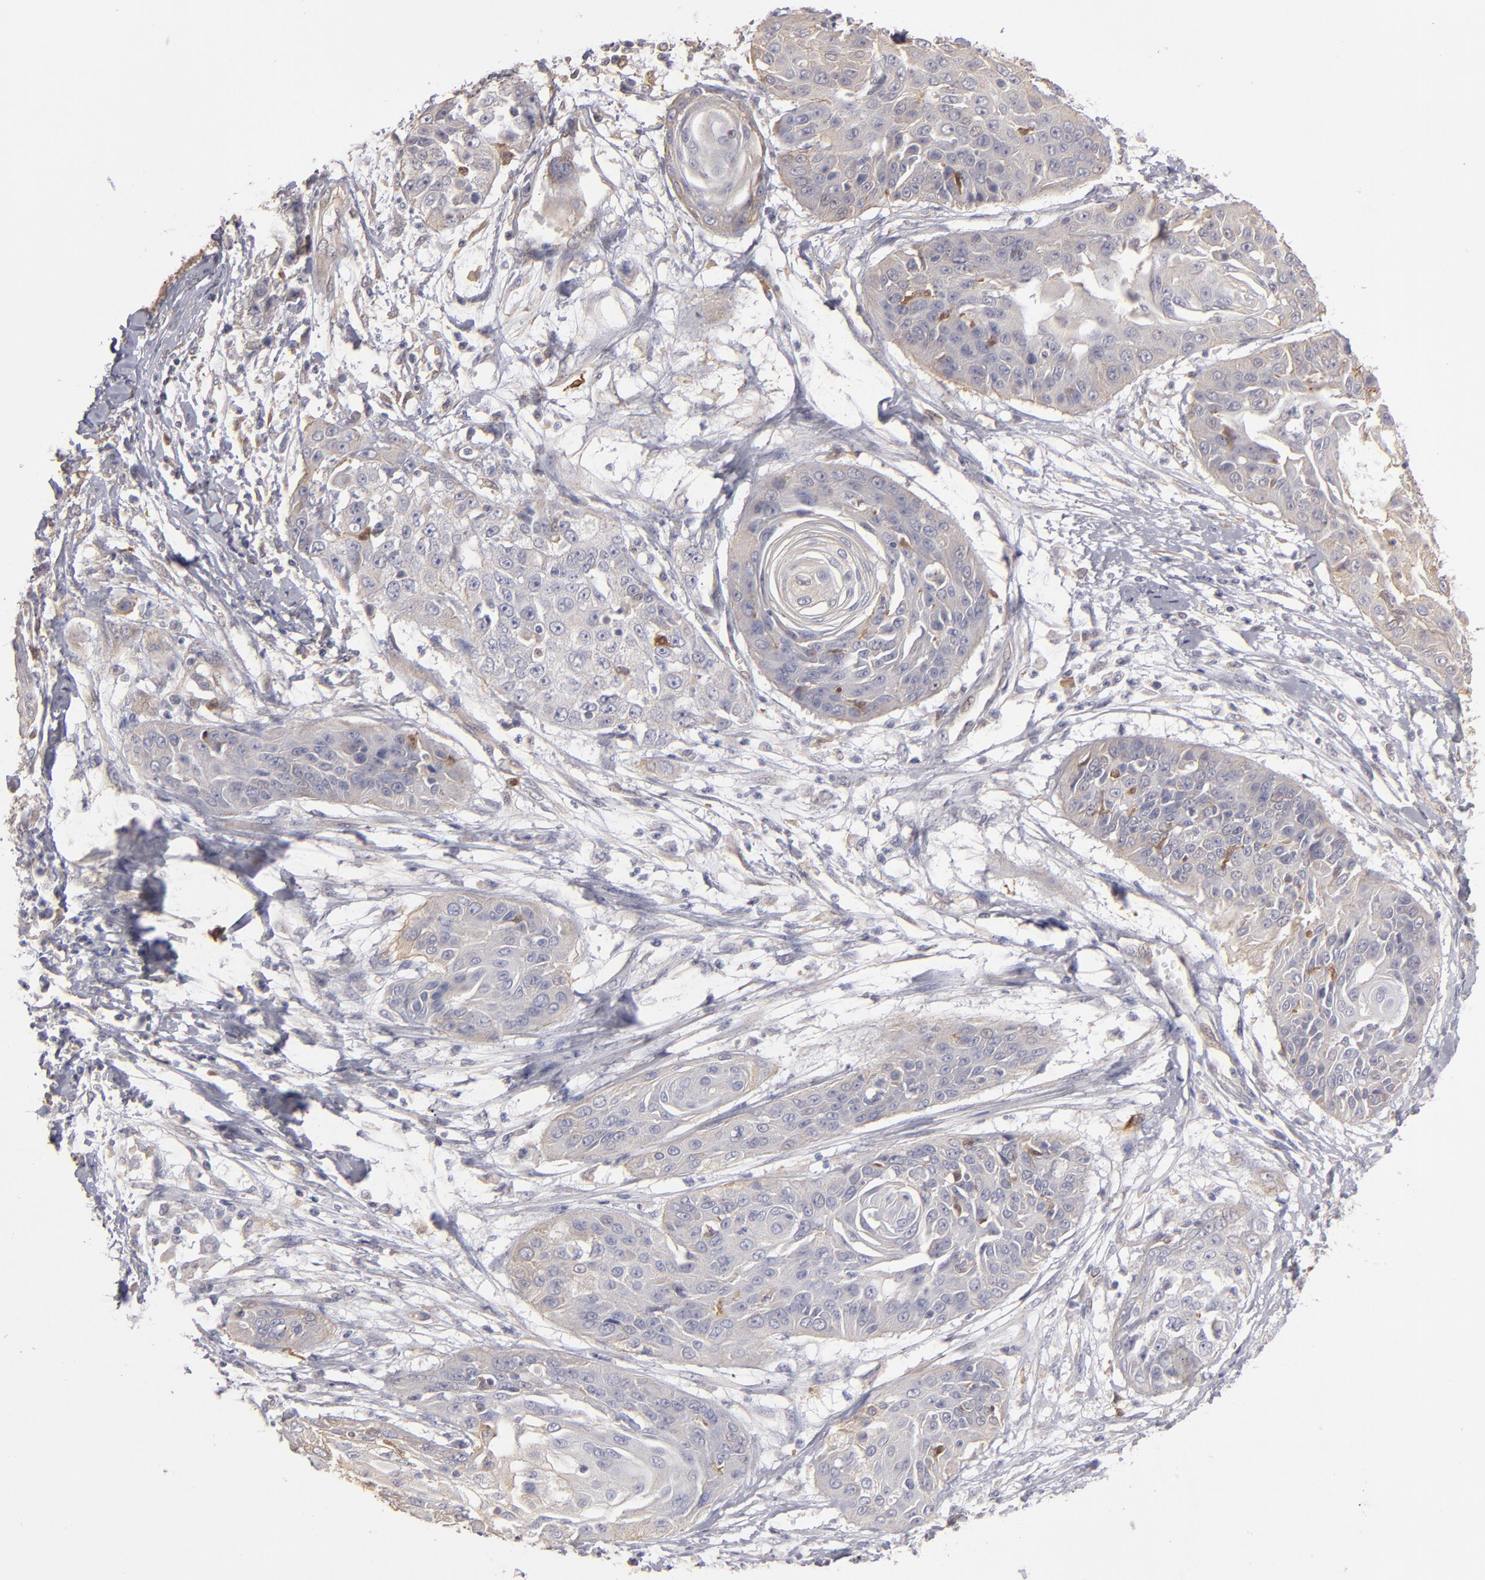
{"staining": {"intensity": "weak", "quantity": ">75%", "location": "cytoplasmic/membranous"}, "tissue": "cervical cancer", "cell_type": "Tumor cells", "image_type": "cancer", "snomed": [{"axis": "morphology", "description": "Squamous cell carcinoma, NOS"}, {"axis": "topography", "description": "Cervix"}], "caption": "Cervical squamous cell carcinoma stained for a protein (brown) shows weak cytoplasmic/membranous positive expression in approximately >75% of tumor cells.", "gene": "NDRG2", "patient": {"sex": "female", "age": 64}}